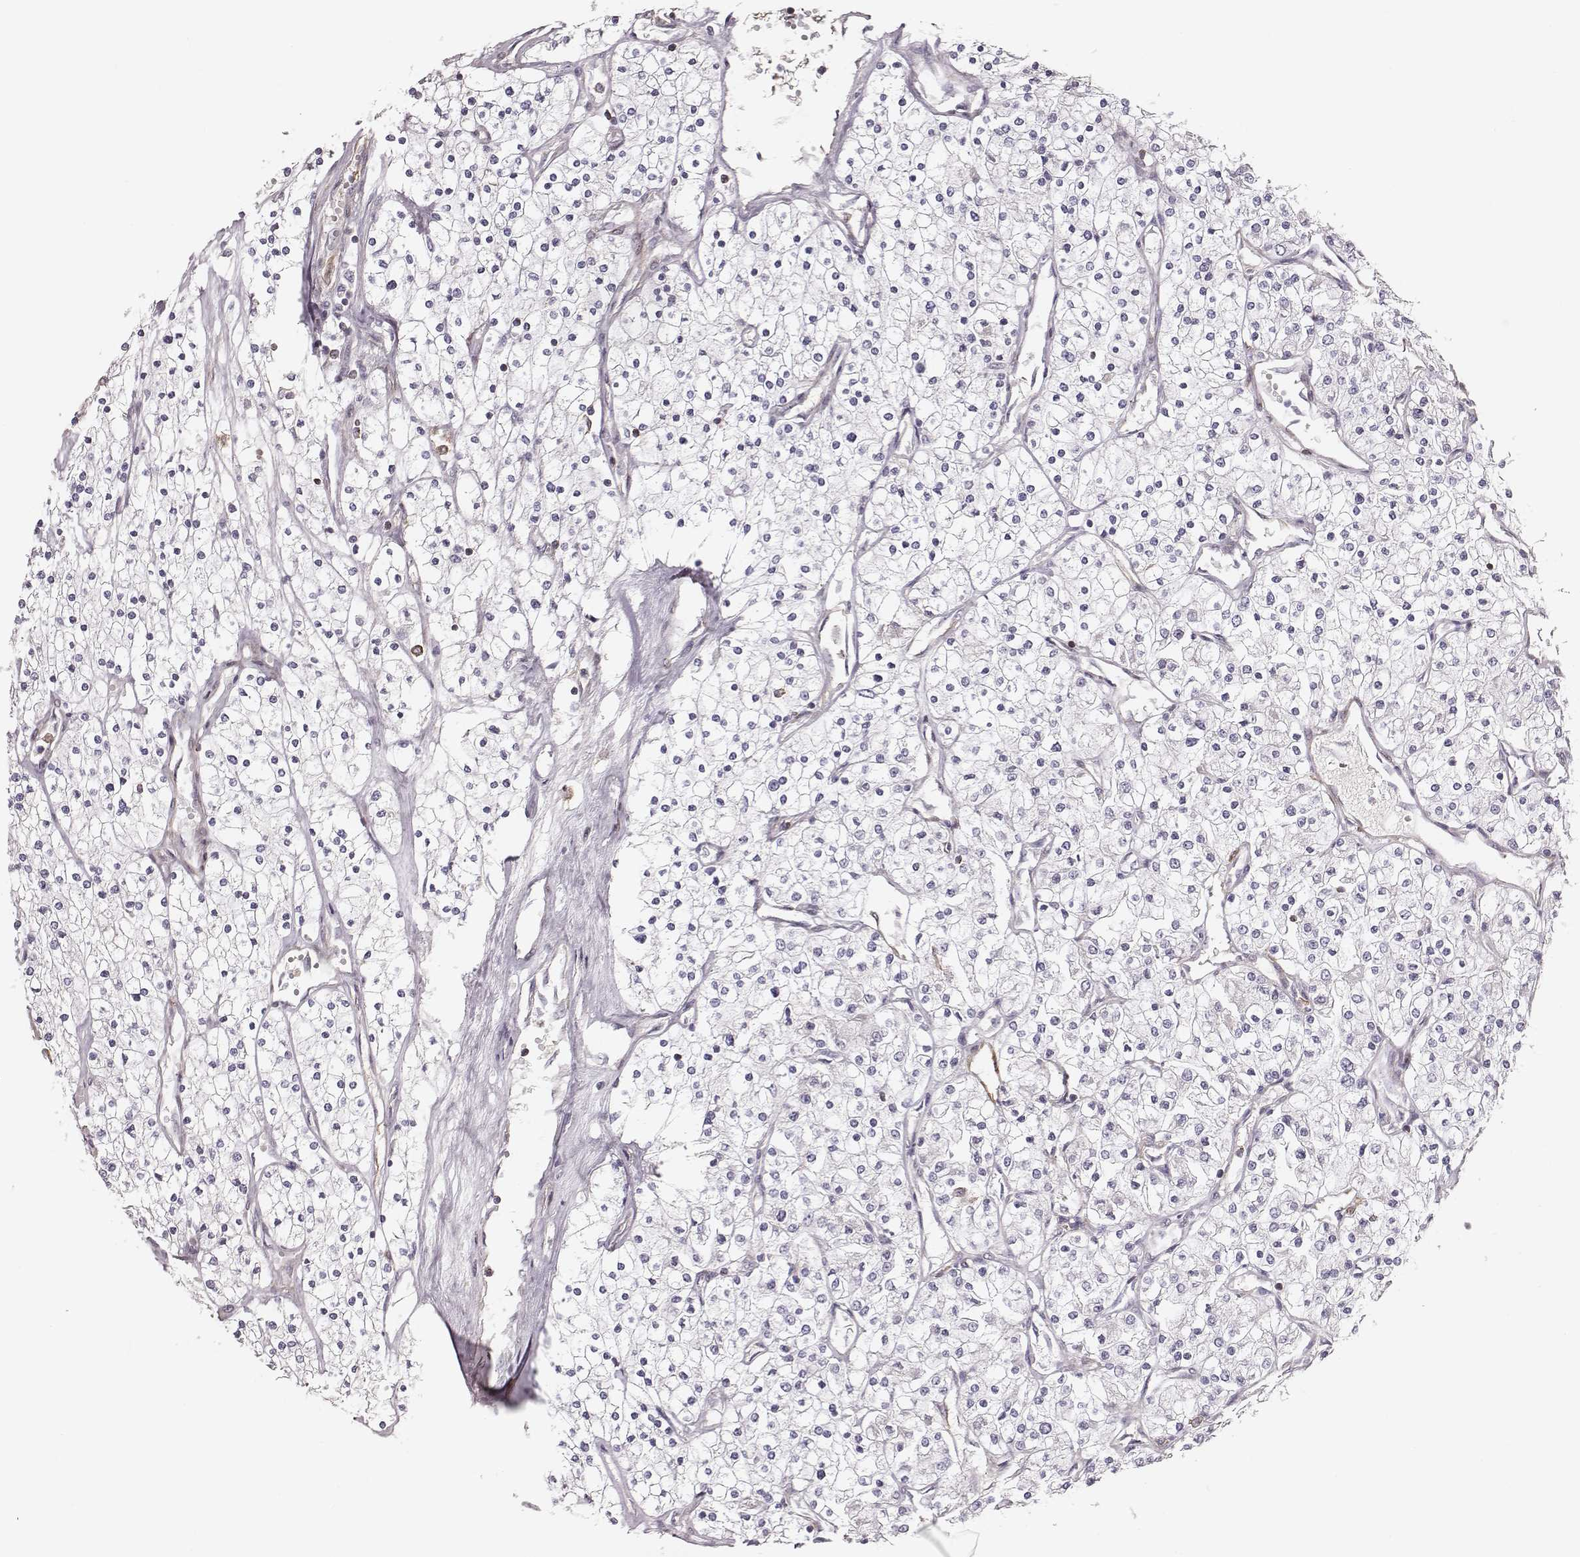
{"staining": {"intensity": "negative", "quantity": "none", "location": "none"}, "tissue": "renal cancer", "cell_type": "Tumor cells", "image_type": "cancer", "snomed": [{"axis": "morphology", "description": "Adenocarcinoma, NOS"}, {"axis": "topography", "description": "Kidney"}], "caption": "High magnification brightfield microscopy of renal cancer stained with DAB (brown) and counterstained with hematoxylin (blue): tumor cells show no significant expression.", "gene": "ZYX", "patient": {"sex": "male", "age": 80}}